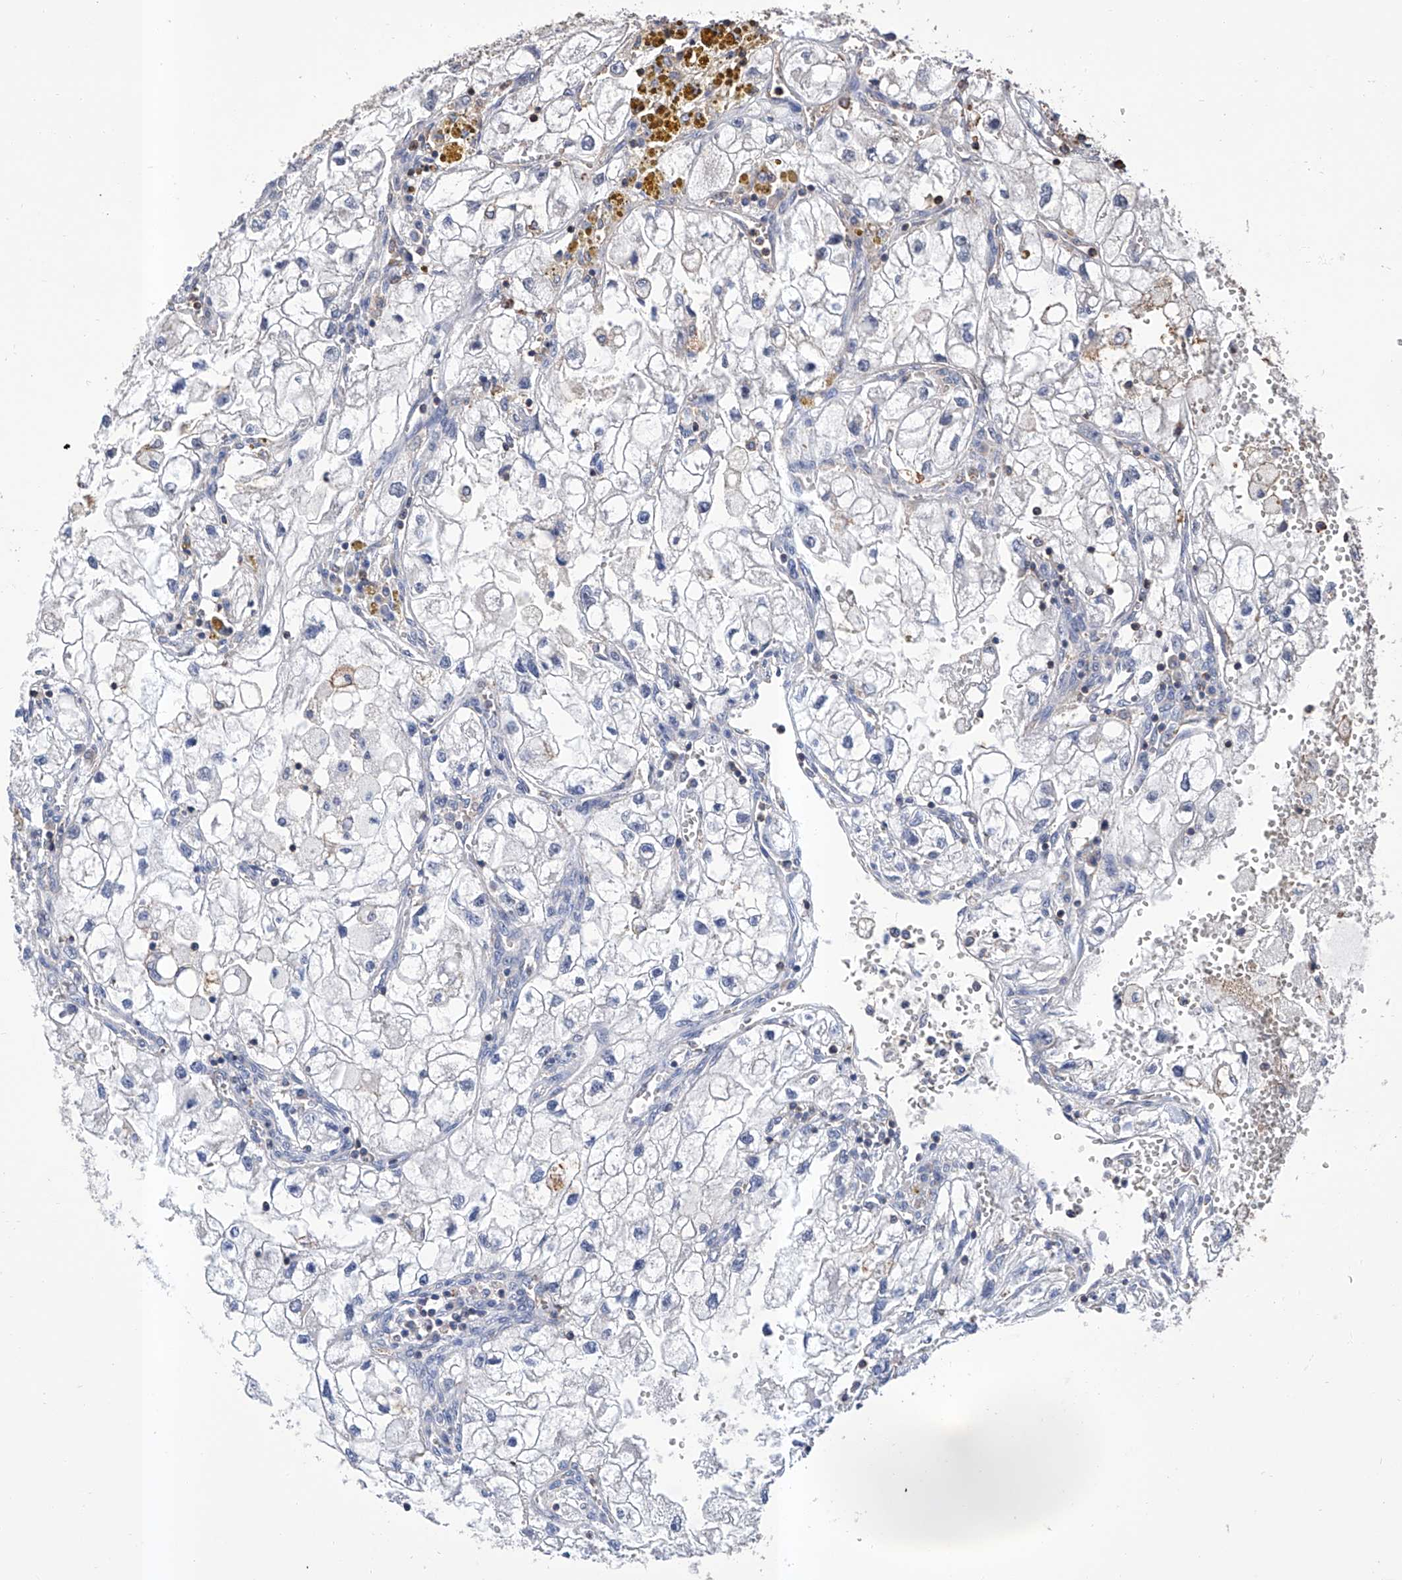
{"staining": {"intensity": "weak", "quantity": "<25%", "location": "cytoplasmic/membranous"}, "tissue": "renal cancer", "cell_type": "Tumor cells", "image_type": "cancer", "snomed": [{"axis": "morphology", "description": "Adenocarcinoma, NOS"}, {"axis": "topography", "description": "Kidney"}], "caption": "Immunohistochemistry photomicrograph of neoplastic tissue: human renal adenocarcinoma stained with DAB displays no significant protein positivity in tumor cells.", "gene": "GPT", "patient": {"sex": "female", "age": 70}}